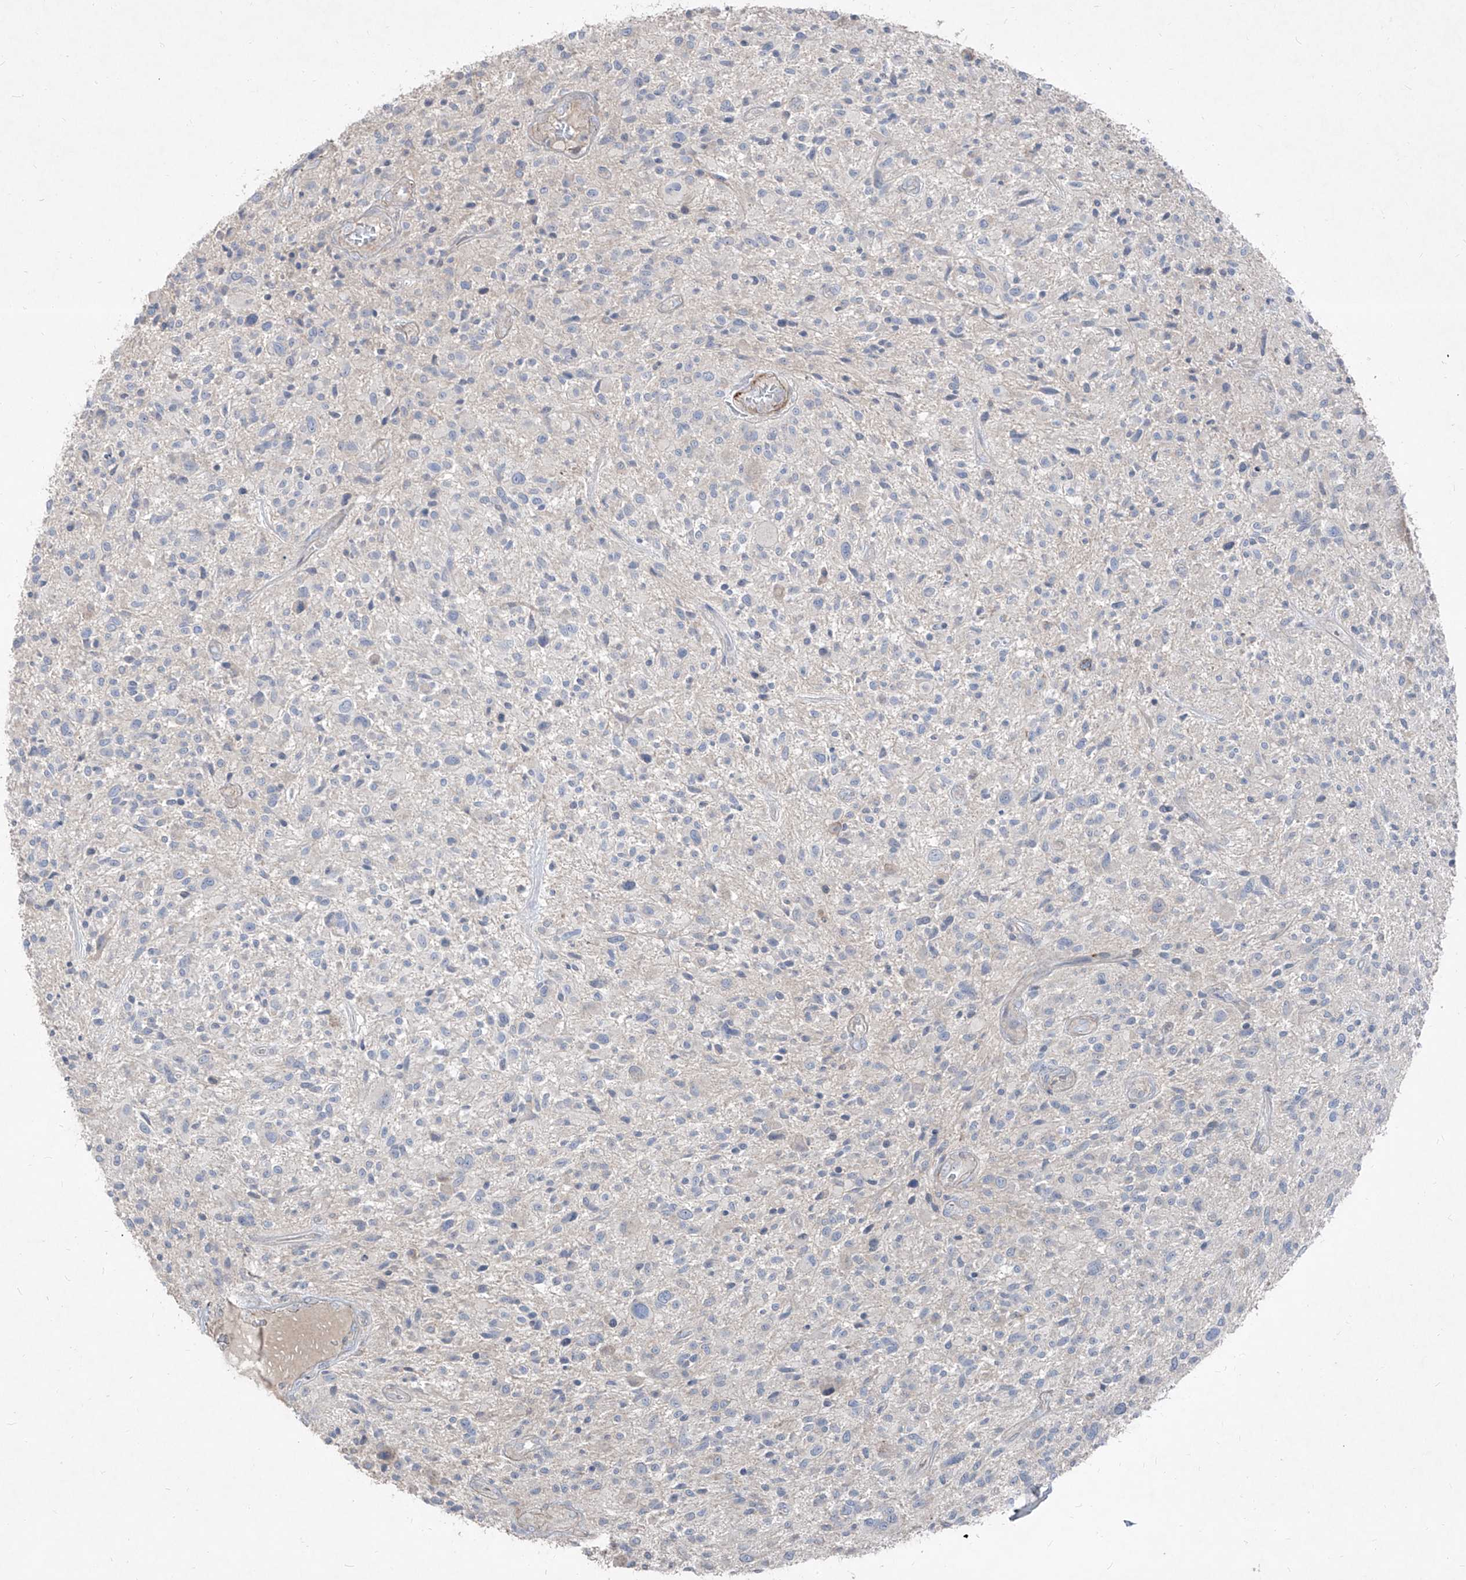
{"staining": {"intensity": "negative", "quantity": "none", "location": "none"}, "tissue": "glioma", "cell_type": "Tumor cells", "image_type": "cancer", "snomed": [{"axis": "morphology", "description": "Glioma, malignant, High grade"}, {"axis": "topography", "description": "Brain"}], "caption": "Immunohistochemical staining of human high-grade glioma (malignant) reveals no significant positivity in tumor cells.", "gene": "UFD1", "patient": {"sex": "male", "age": 47}}